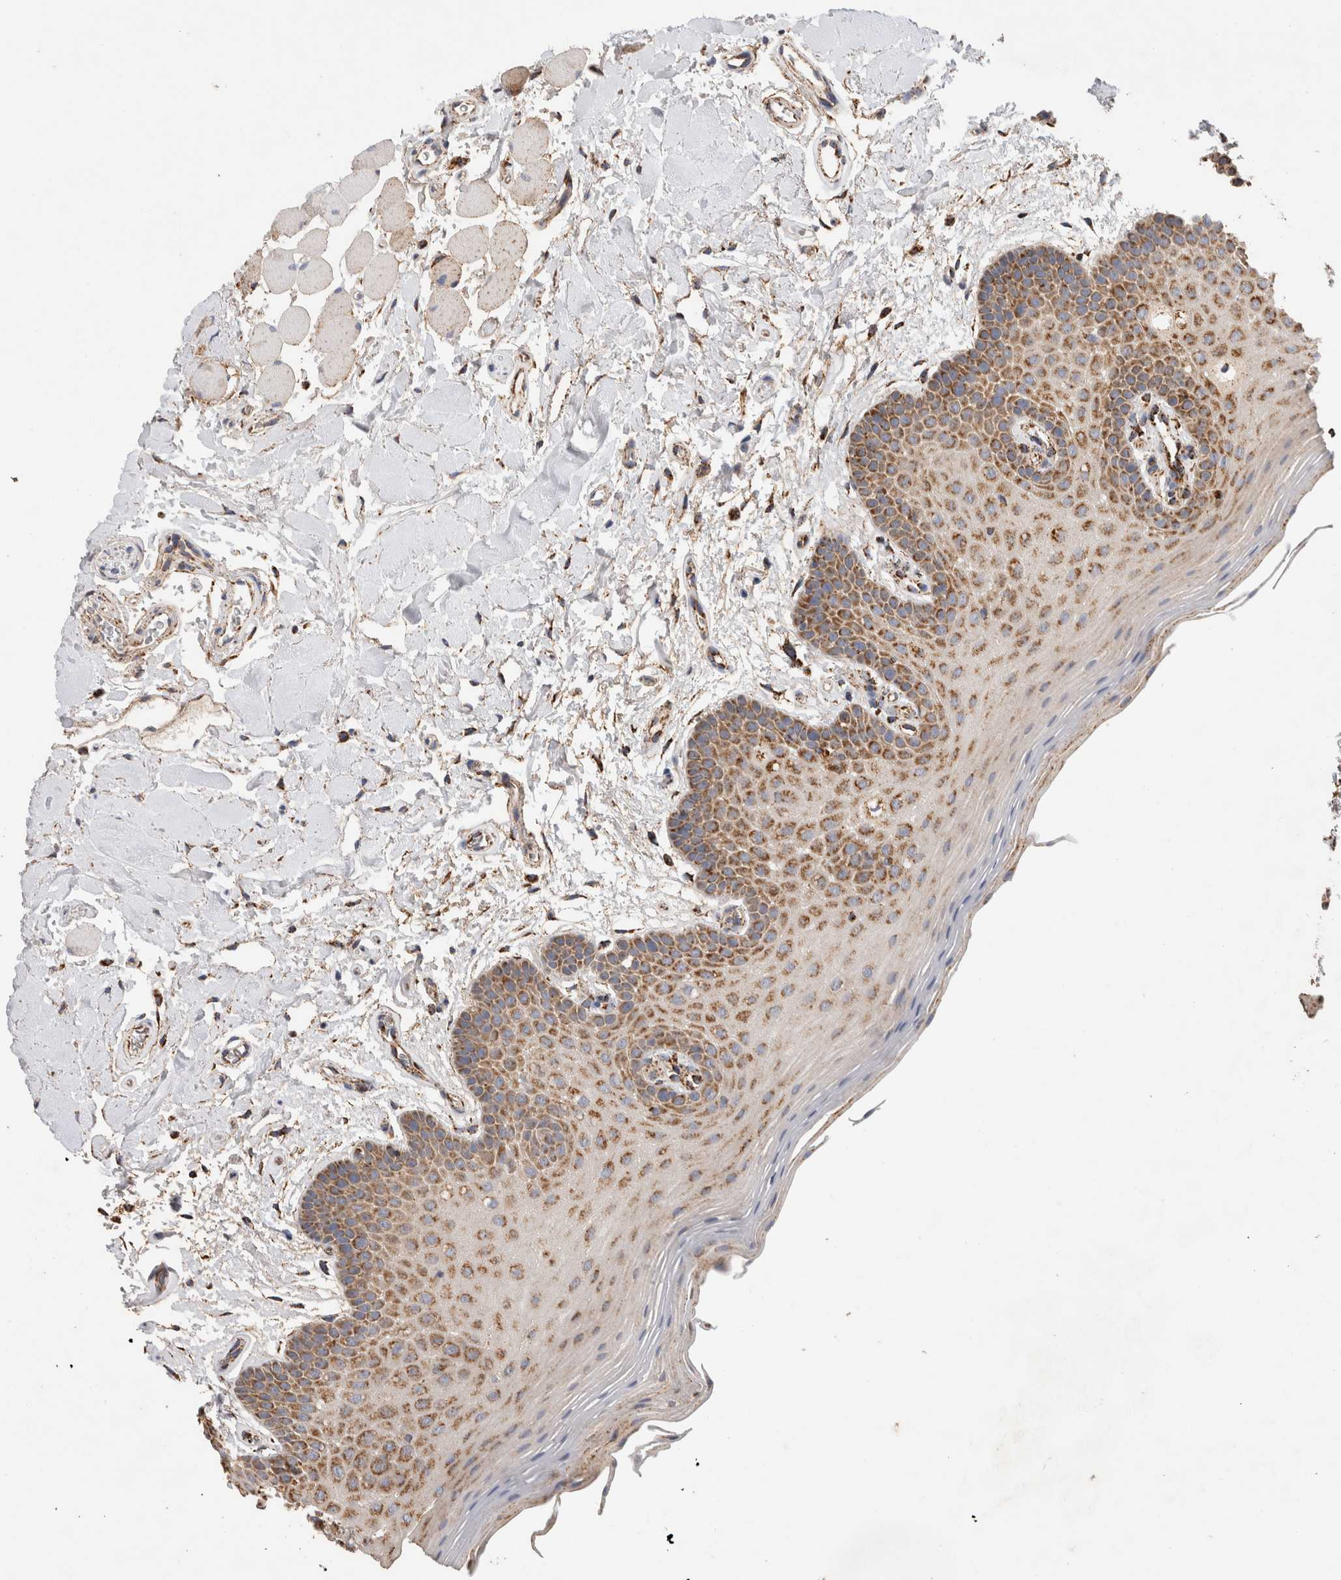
{"staining": {"intensity": "strong", "quantity": ">75%", "location": "cytoplasmic/membranous"}, "tissue": "oral mucosa", "cell_type": "Squamous epithelial cells", "image_type": "normal", "snomed": [{"axis": "morphology", "description": "Normal tissue, NOS"}, {"axis": "topography", "description": "Oral tissue"}], "caption": "A high amount of strong cytoplasmic/membranous expression is seen in approximately >75% of squamous epithelial cells in benign oral mucosa. The staining was performed using DAB, with brown indicating positive protein expression. Nuclei are stained blue with hematoxylin.", "gene": "IARS2", "patient": {"sex": "male", "age": 62}}